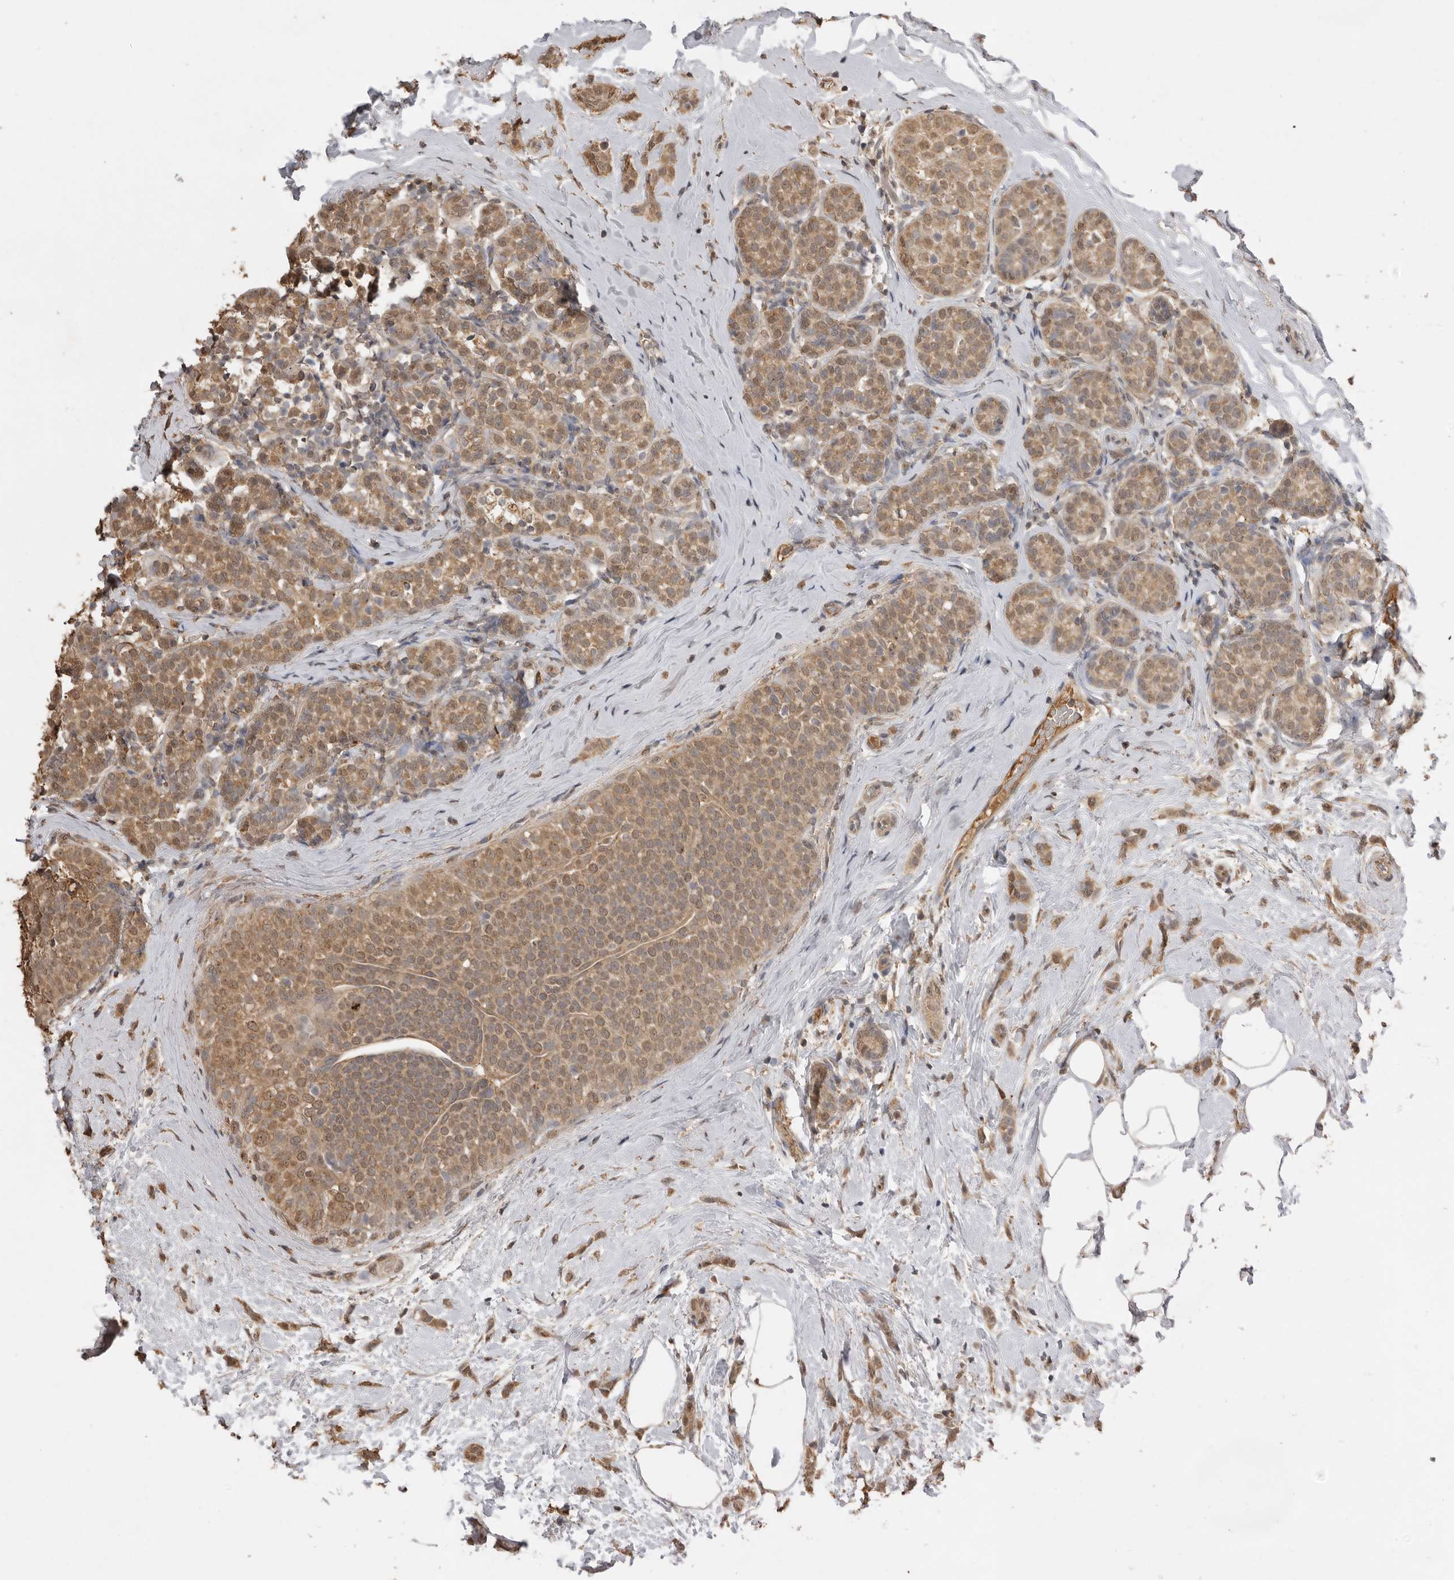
{"staining": {"intensity": "moderate", "quantity": ">75%", "location": "cytoplasmic/membranous"}, "tissue": "breast cancer", "cell_type": "Tumor cells", "image_type": "cancer", "snomed": [{"axis": "morphology", "description": "Lobular carcinoma, in situ"}, {"axis": "morphology", "description": "Lobular carcinoma"}, {"axis": "topography", "description": "Breast"}], "caption": "Human lobular carcinoma (breast) stained for a protein (brown) exhibits moderate cytoplasmic/membranous positive expression in about >75% of tumor cells.", "gene": "JAG2", "patient": {"sex": "female", "age": 41}}